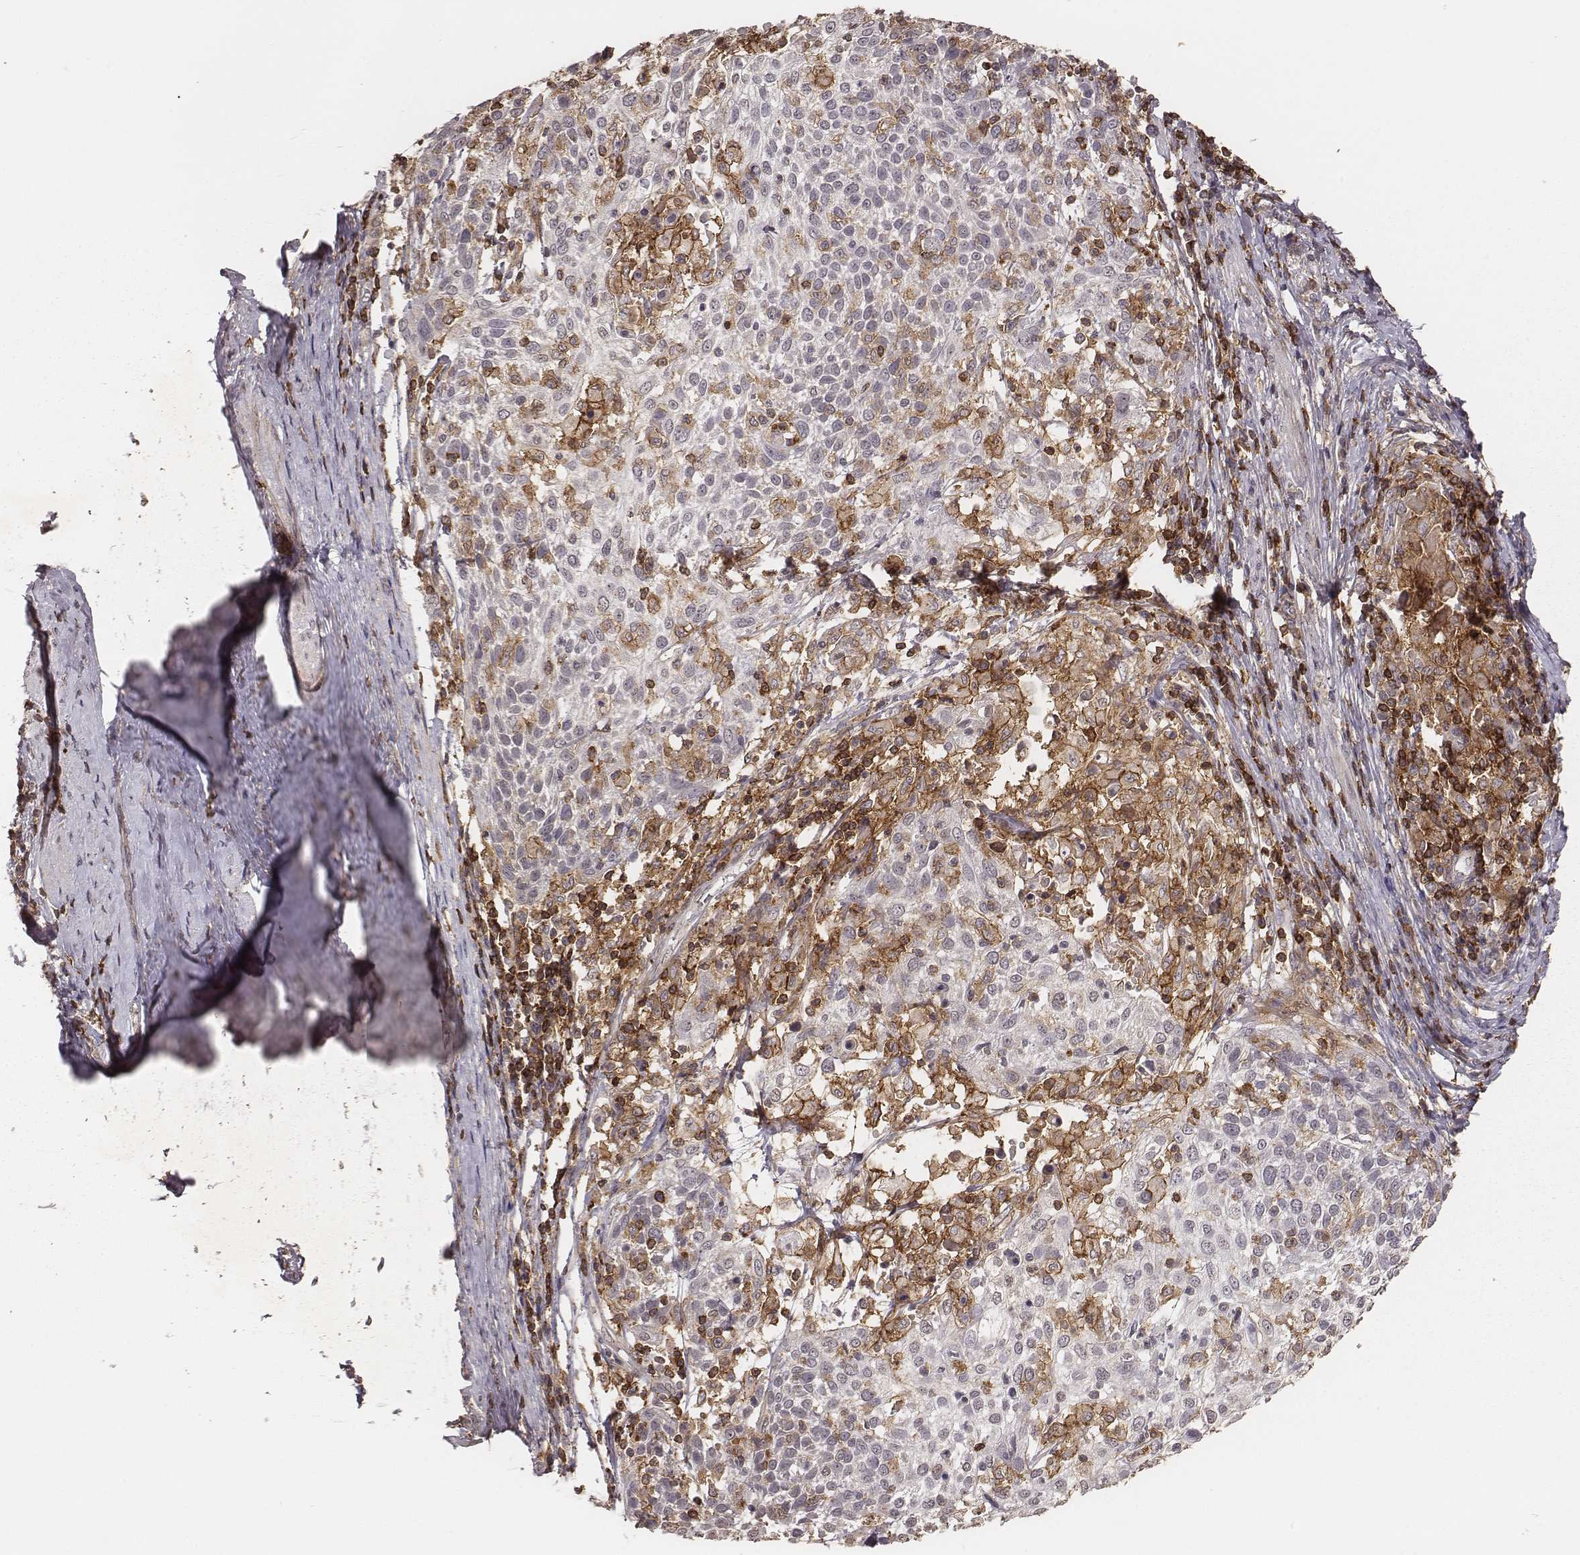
{"staining": {"intensity": "negative", "quantity": "none", "location": "none"}, "tissue": "cervical cancer", "cell_type": "Tumor cells", "image_type": "cancer", "snomed": [{"axis": "morphology", "description": "Squamous cell carcinoma, NOS"}, {"axis": "topography", "description": "Cervix"}], "caption": "IHC of human cervical cancer reveals no staining in tumor cells.", "gene": "PILRA", "patient": {"sex": "female", "age": 61}}